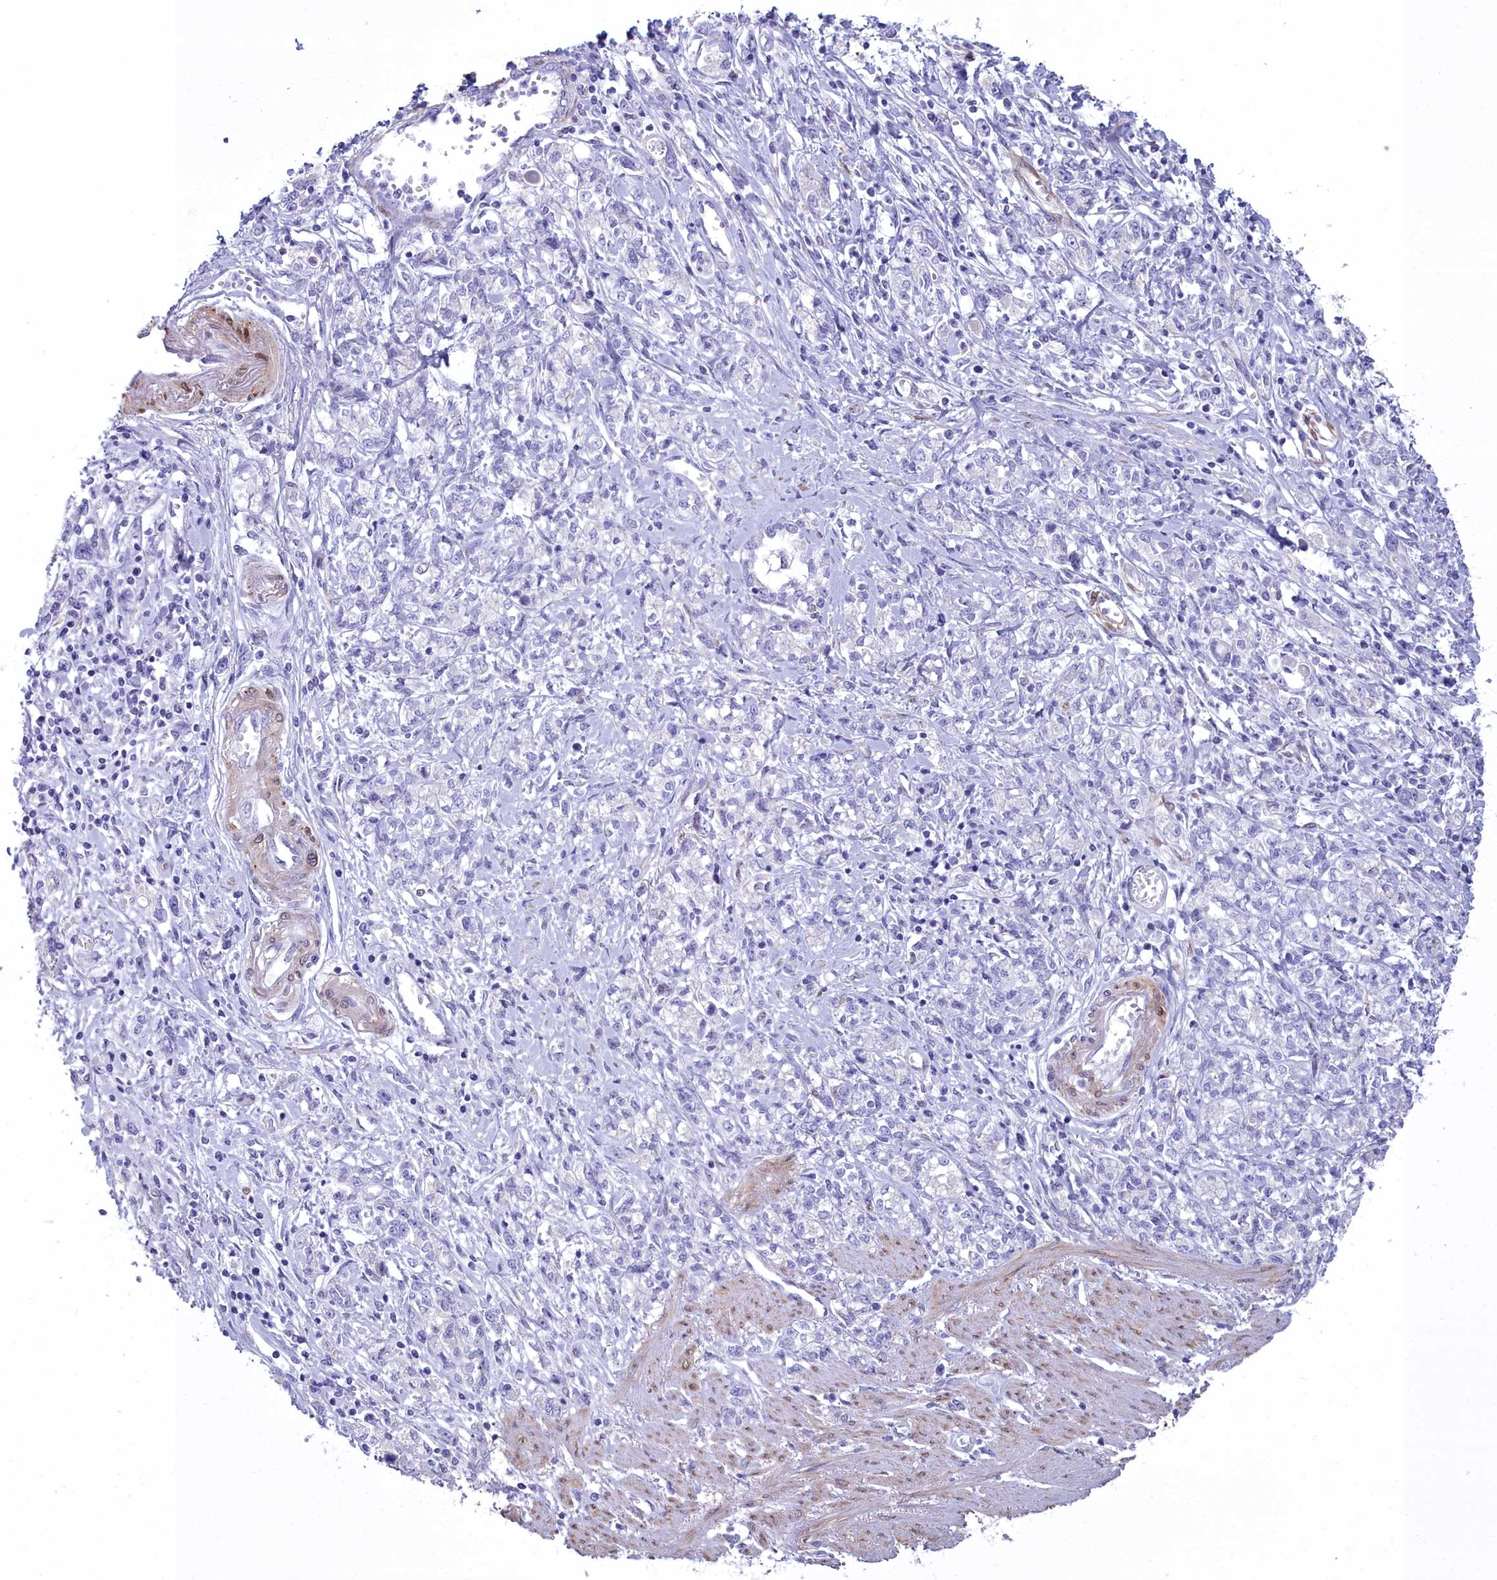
{"staining": {"intensity": "negative", "quantity": "none", "location": "none"}, "tissue": "stomach cancer", "cell_type": "Tumor cells", "image_type": "cancer", "snomed": [{"axis": "morphology", "description": "Adenocarcinoma, NOS"}, {"axis": "topography", "description": "Stomach"}], "caption": "Immunohistochemistry histopathology image of human adenocarcinoma (stomach) stained for a protein (brown), which shows no expression in tumor cells. Brightfield microscopy of immunohistochemistry (IHC) stained with DAB (brown) and hematoxylin (blue), captured at high magnification.", "gene": "PPP1R14A", "patient": {"sex": "female", "age": 76}}